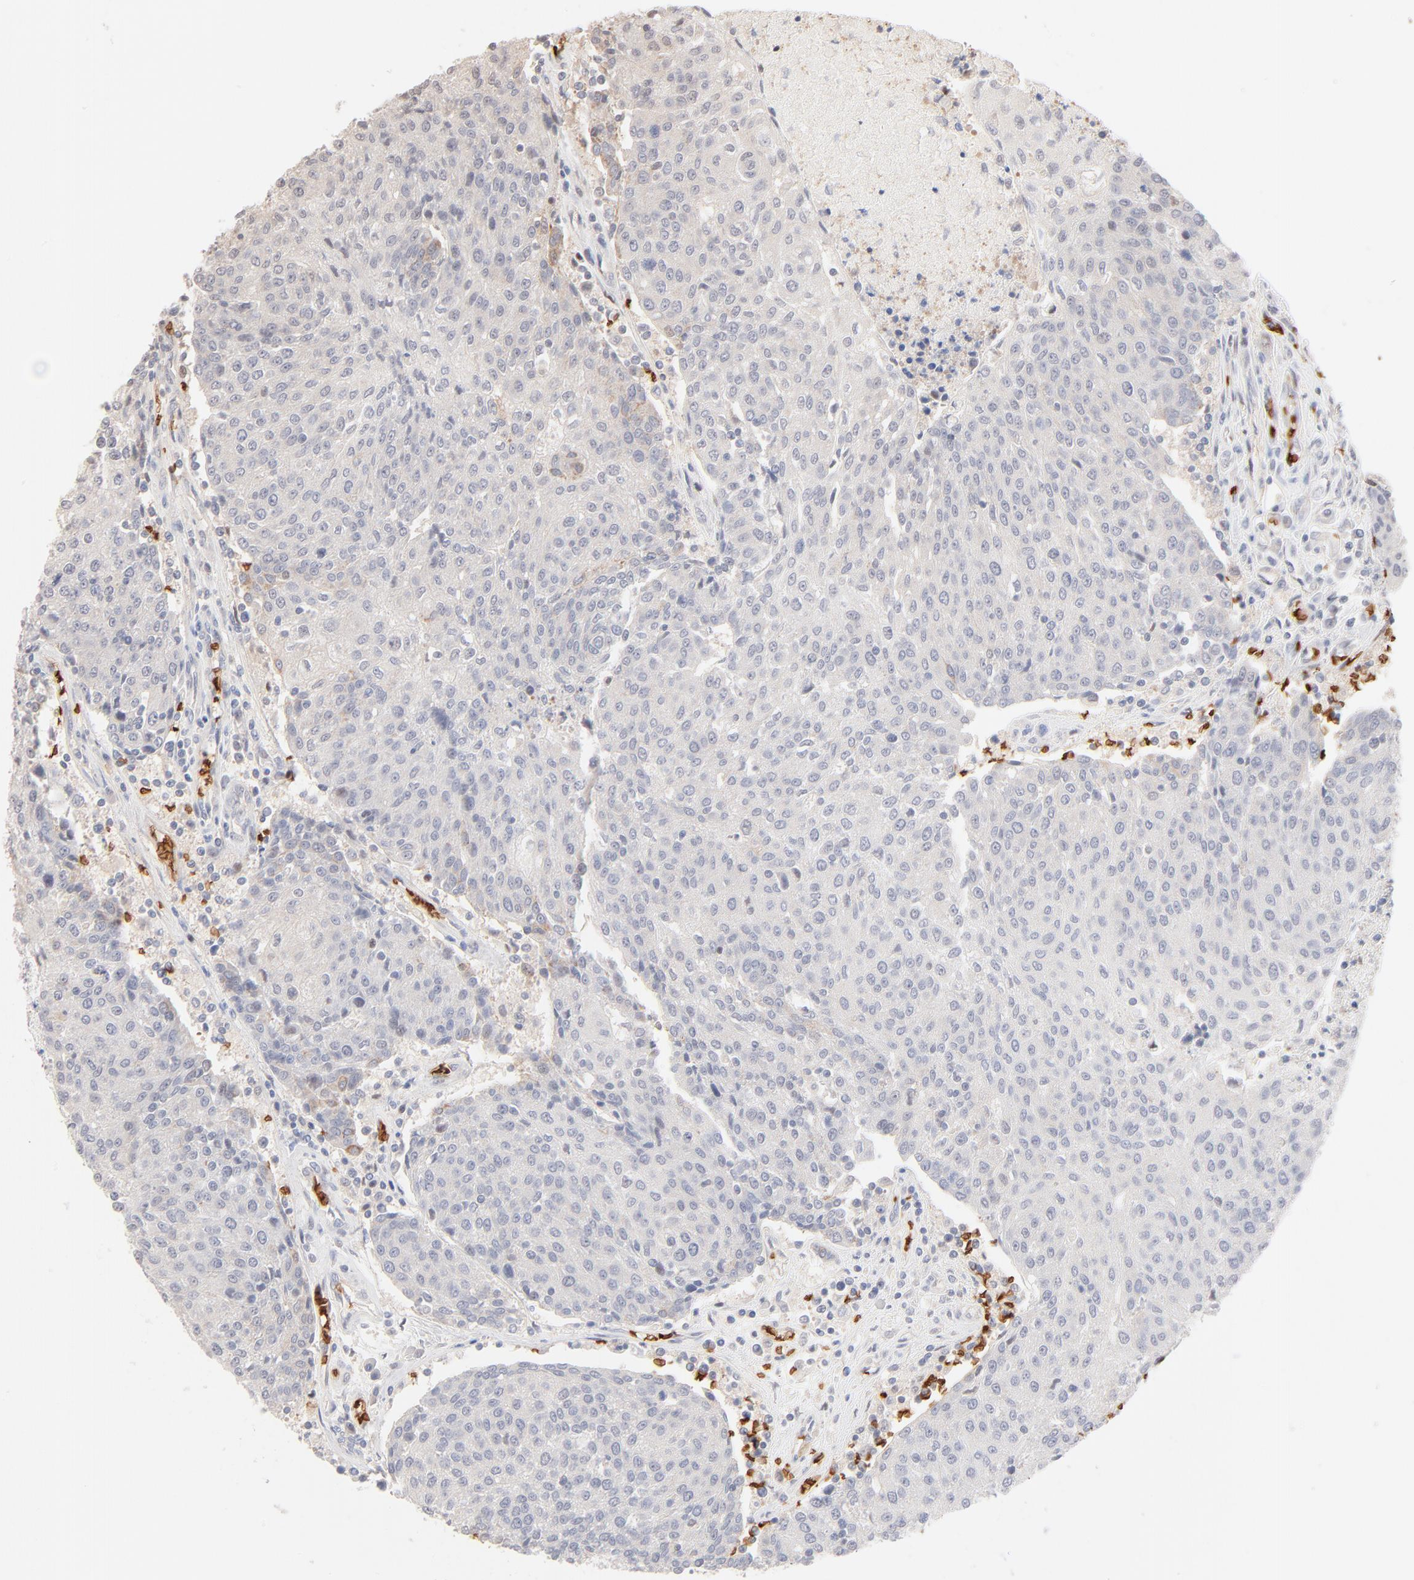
{"staining": {"intensity": "negative", "quantity": "none", "location": "none"}, "tissue": "urothelial cancer", "cell_type": "Tumor cells", "image_type": "cancer", "snomed": [{"axis": "morphology", "description": "Urothelial carcinoma, High grade"}, {"axis": "topography", "description": "Urinary bladder"}], "caption": "Tumor cells show no significant protein staining in high-grade urothelial carcinoma.", "gene": "SPTB", "patient": {"sex": "female", "age": 85}}